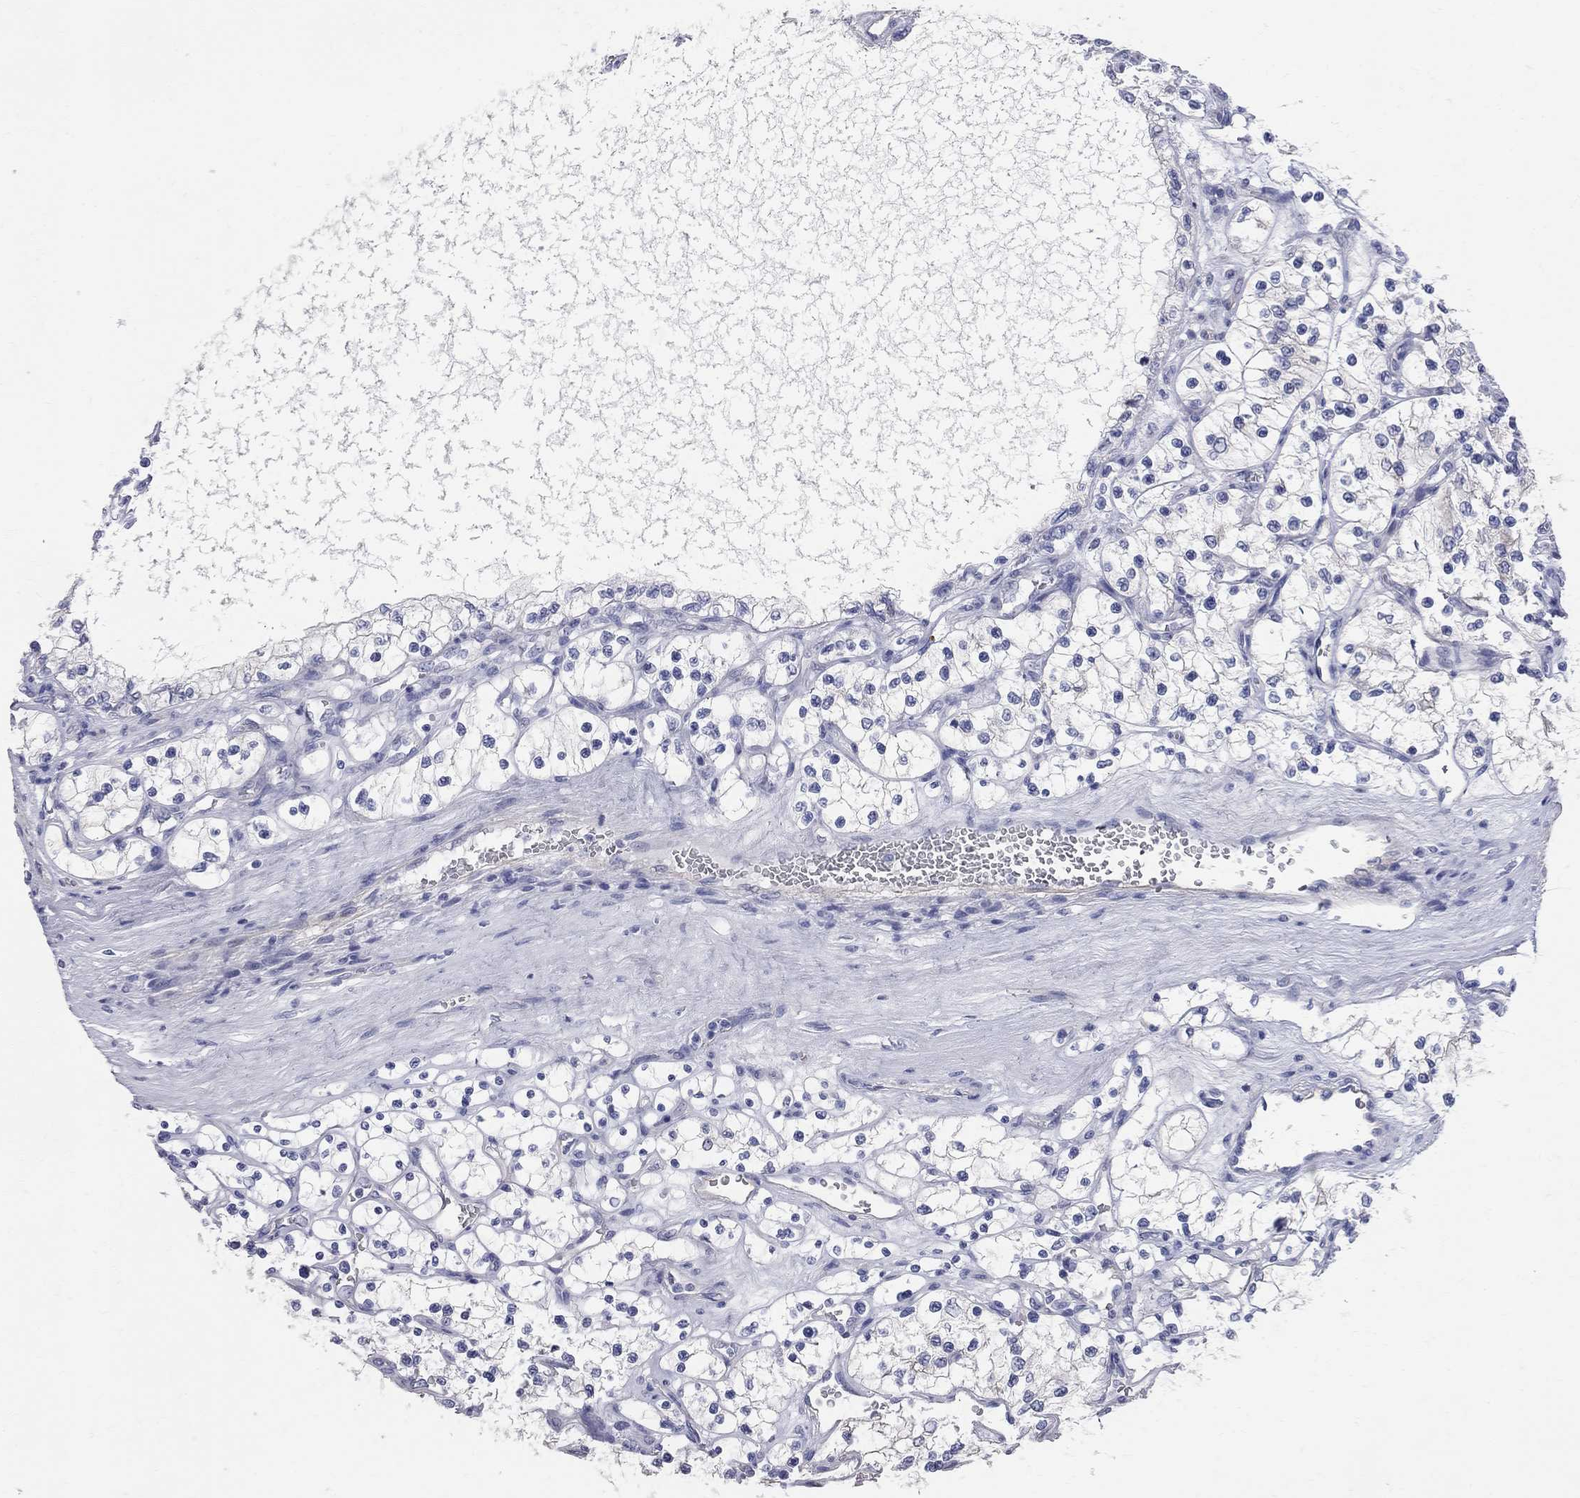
{"staining": {"intensity": "negative", "quantity": "none", "location": "none"}, "tissue": "renal cancer", "cell_type": "Tumor cells", "image_type": "cancer", "snomed": [{"axis": "morphology", "description": "Adenocarcinoma, NOS"}, {"axis": "topography", "description": "Kidney"}], "caption": "There is no significant positivity in tumor cells of renal adenocarcinoma. The staining was performed using DAB to visualize the protein expression in brown, while the nuclei were stained in blue with hematoxylin (Magnification: 20x).", "gene": "AOX1", "patient": {"sex": "female", "age": 69}}